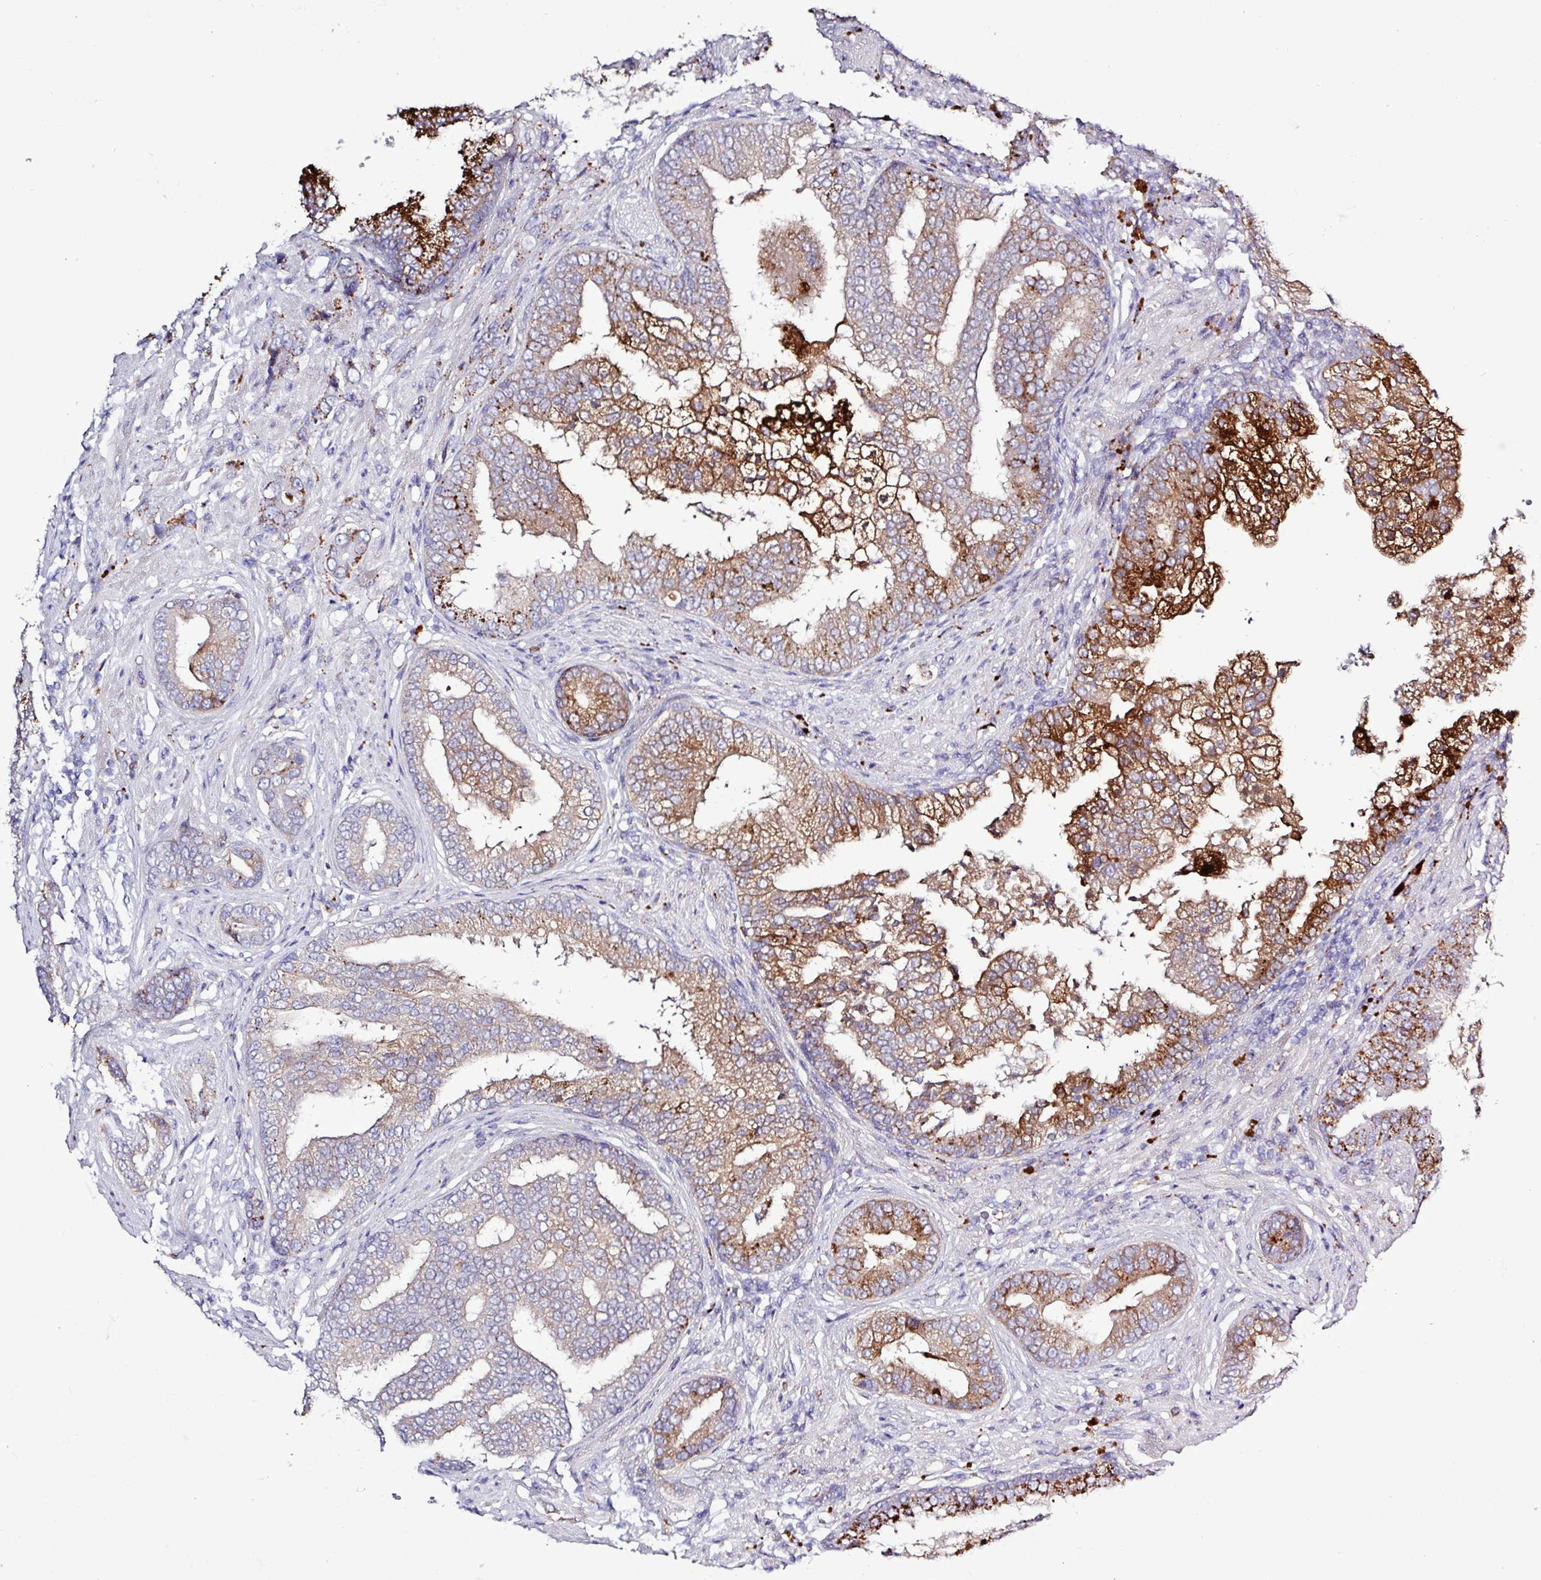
{"staining": {"intensity": "strong", "quantity": "25%-75%", "location": "cytoplasmic/membranous"}, "tissue": "prostate cancer", "cell_type": "Tumor cells", "image_type": "cancer", "snomed": [{"axis": "morphology", "description": "Adenocarcinoma, High grade"}, {"axis": "topography", "description": "Prostate"}], "caption": "Prostate cancer was stained to show a protein in brown. There is high levels of strong cytoplasmic/membranous staining in approximately 25%-75% of tumor cells.", "gene": "AMIGO2", "patient": {"sex": "male", "age": 55}}